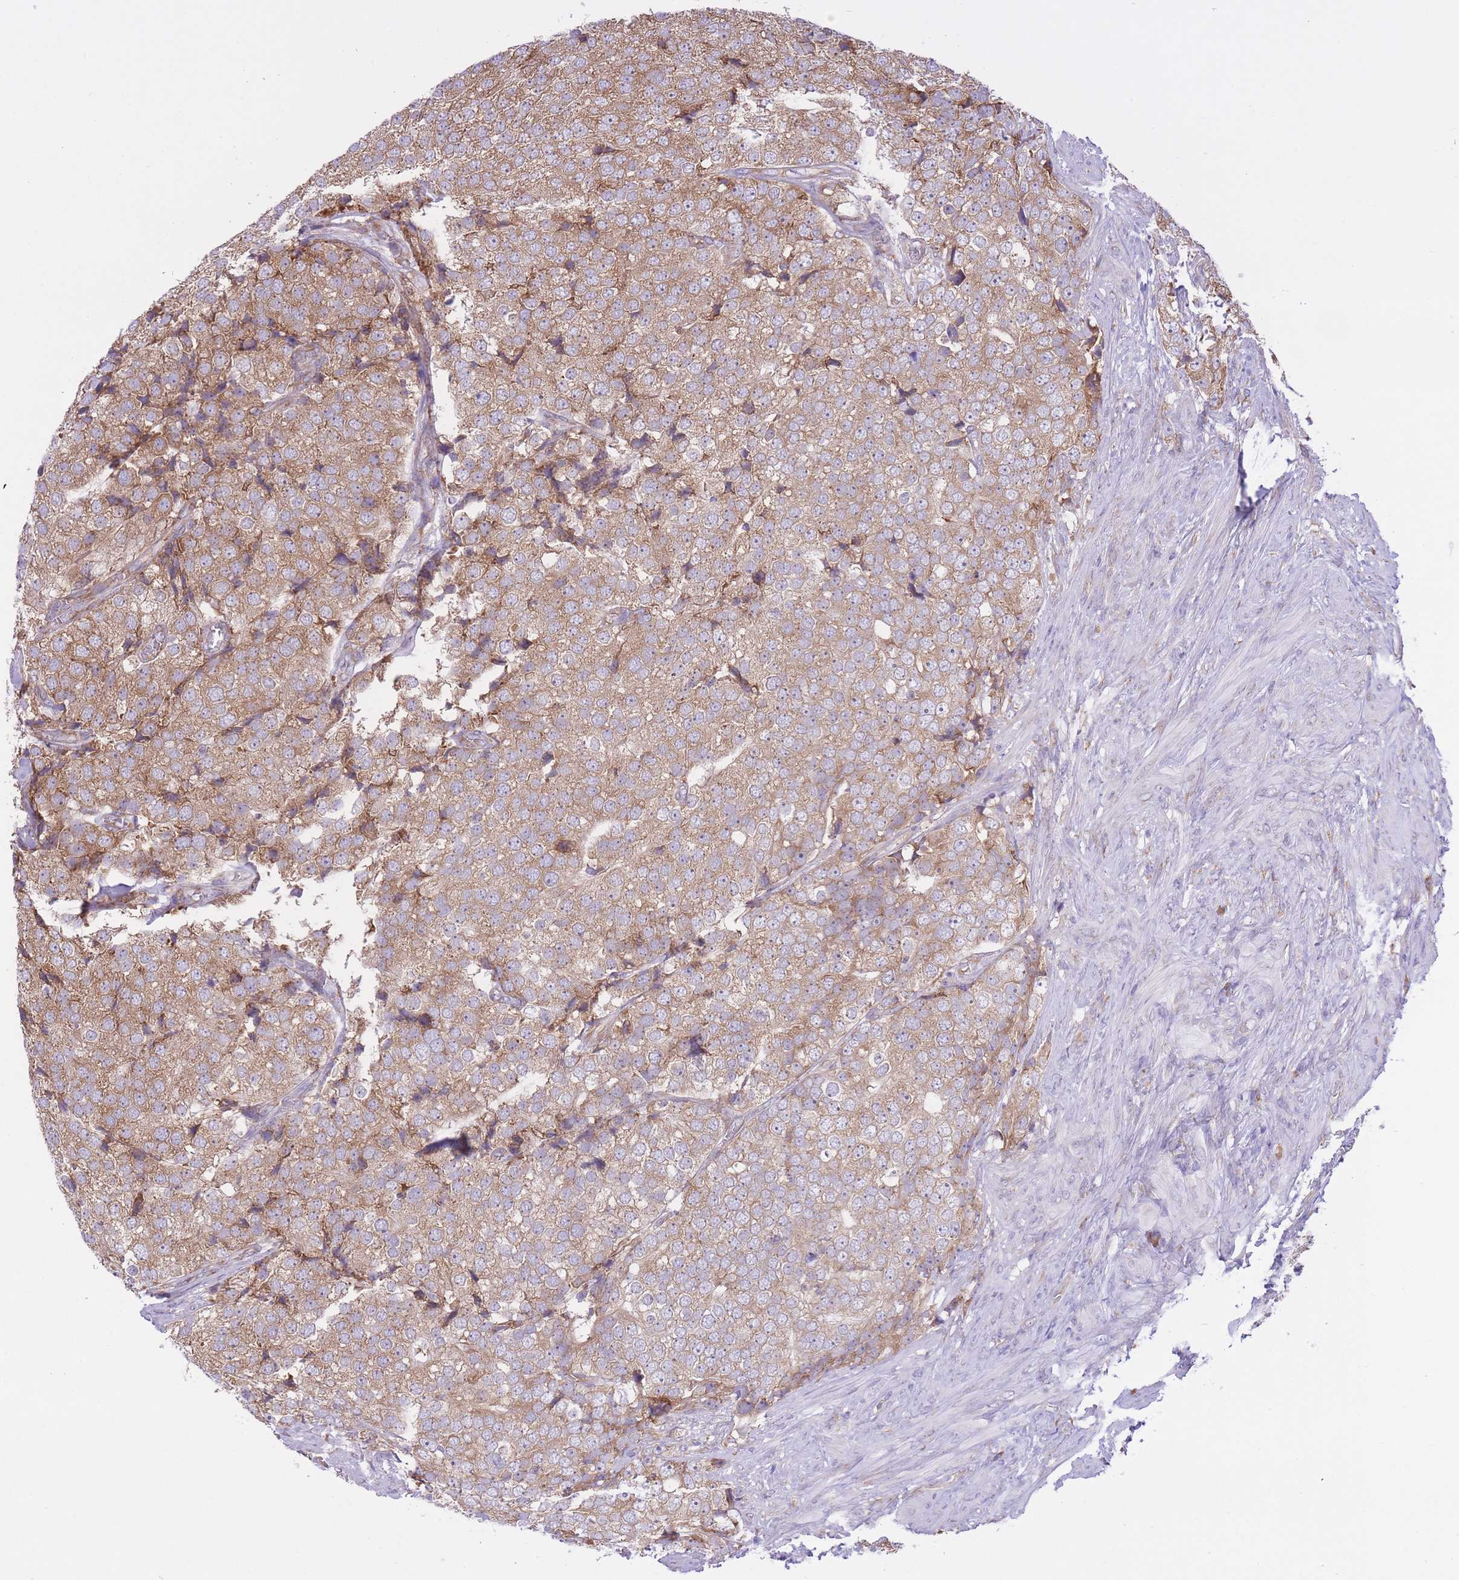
{"staining": {"intensity": "moderate", "quantity": ">75%", "location": "cytoplasmic/membranous"}, "tissue": "prostate cancer", "cell_type": "Tumor cells", "image_type": "cancer", "snomed": [{"axis": "morphology", "description": "Adenocarcinoma, High grade"}, {"axis": "topography", "description": "Prostate"}], "caption": "Moderate cytoplasmic/membranous positivity is appreciated in approximately >75% of tumor cells in prostate cancer.", "gene": "ZNF501", "patient": {"sex": "male", "age": 49}}